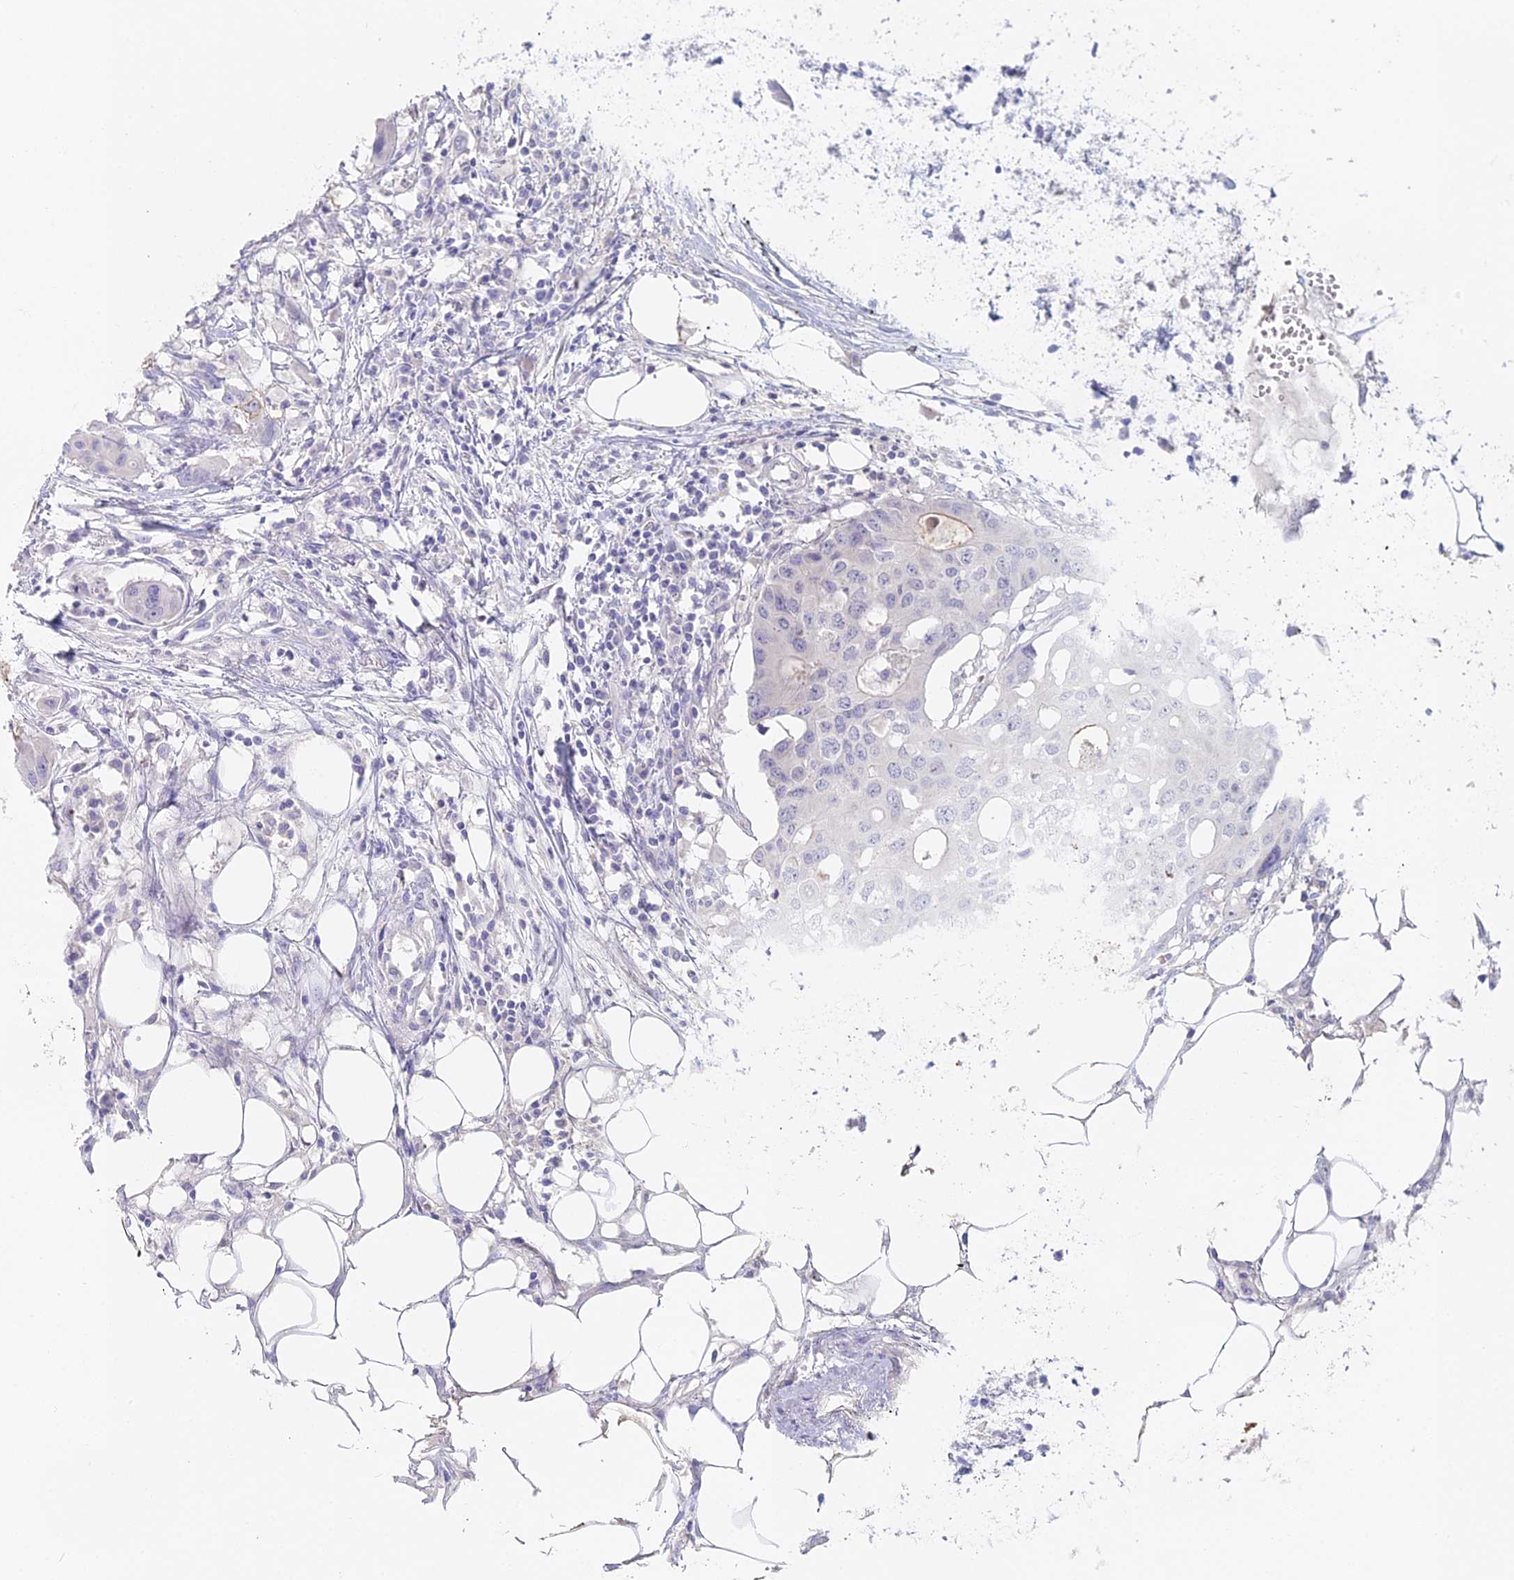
{"staining": {"intensity": "negative", "quantity": "none", "location": "none"}, "tissue": "colorectal cancer", "cell_type": "Tumor cells", "image_type": "cancer", "snomed": [{"axis": "morphology", "description": "Adenocarcinoma, NOS"}, {"axis": "topography", "description": "Colon"}], "caption": "This micrograph is of colorectal cancer (adenocarcinoma) stained with immunohistochemistry (IHC) to label a protein in brown with the nuclei are counter-stained blue. There is no expression in tumor cells. Brightfield microscopy of IHC stained with DAB (3,3'-diaminobenzidine) (brown) and hematoxylin (blue), captured at high magnification.", "gene": "ALPP", "patient": {"sex": "male", "age": 77}}